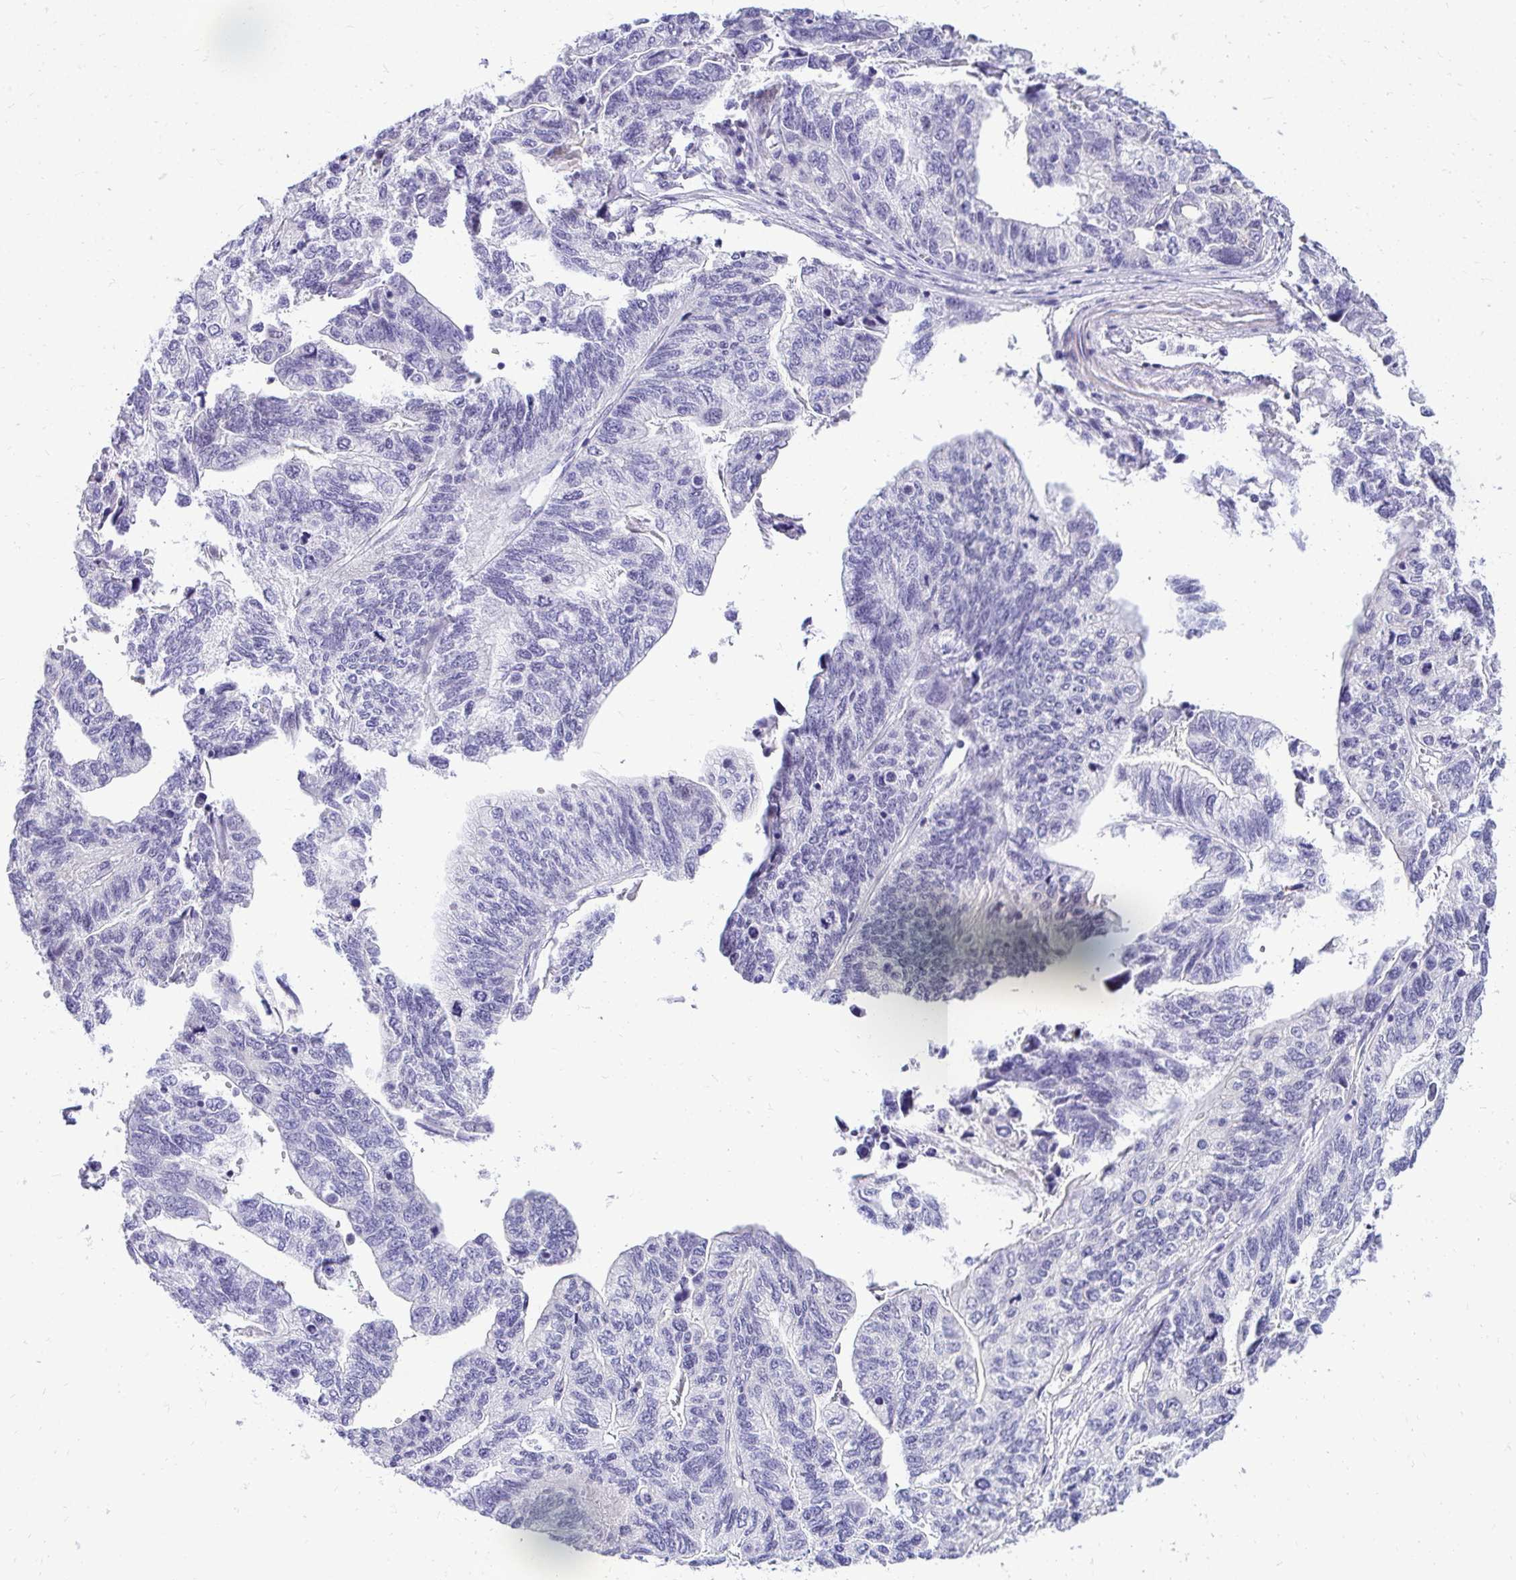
{"staining": {"intensity": "negative", "quantity": "none", "location": "none"}, "tissue": "stomach cancer", "cell_type": "Tumor cells", "image_type": "cancer", "snomed": [{"axis": "morphology", "description": "Adenocarcinoma, NOS"}, {"axis": "topography", "description": "Stomach, upper"}], "caption": "Stomach cancer was stained to show a protein in brown. There is no significant staining in tumor cells.", "gene": "ZSWIM9", "patient": {"sex": "female", "age": 67}}